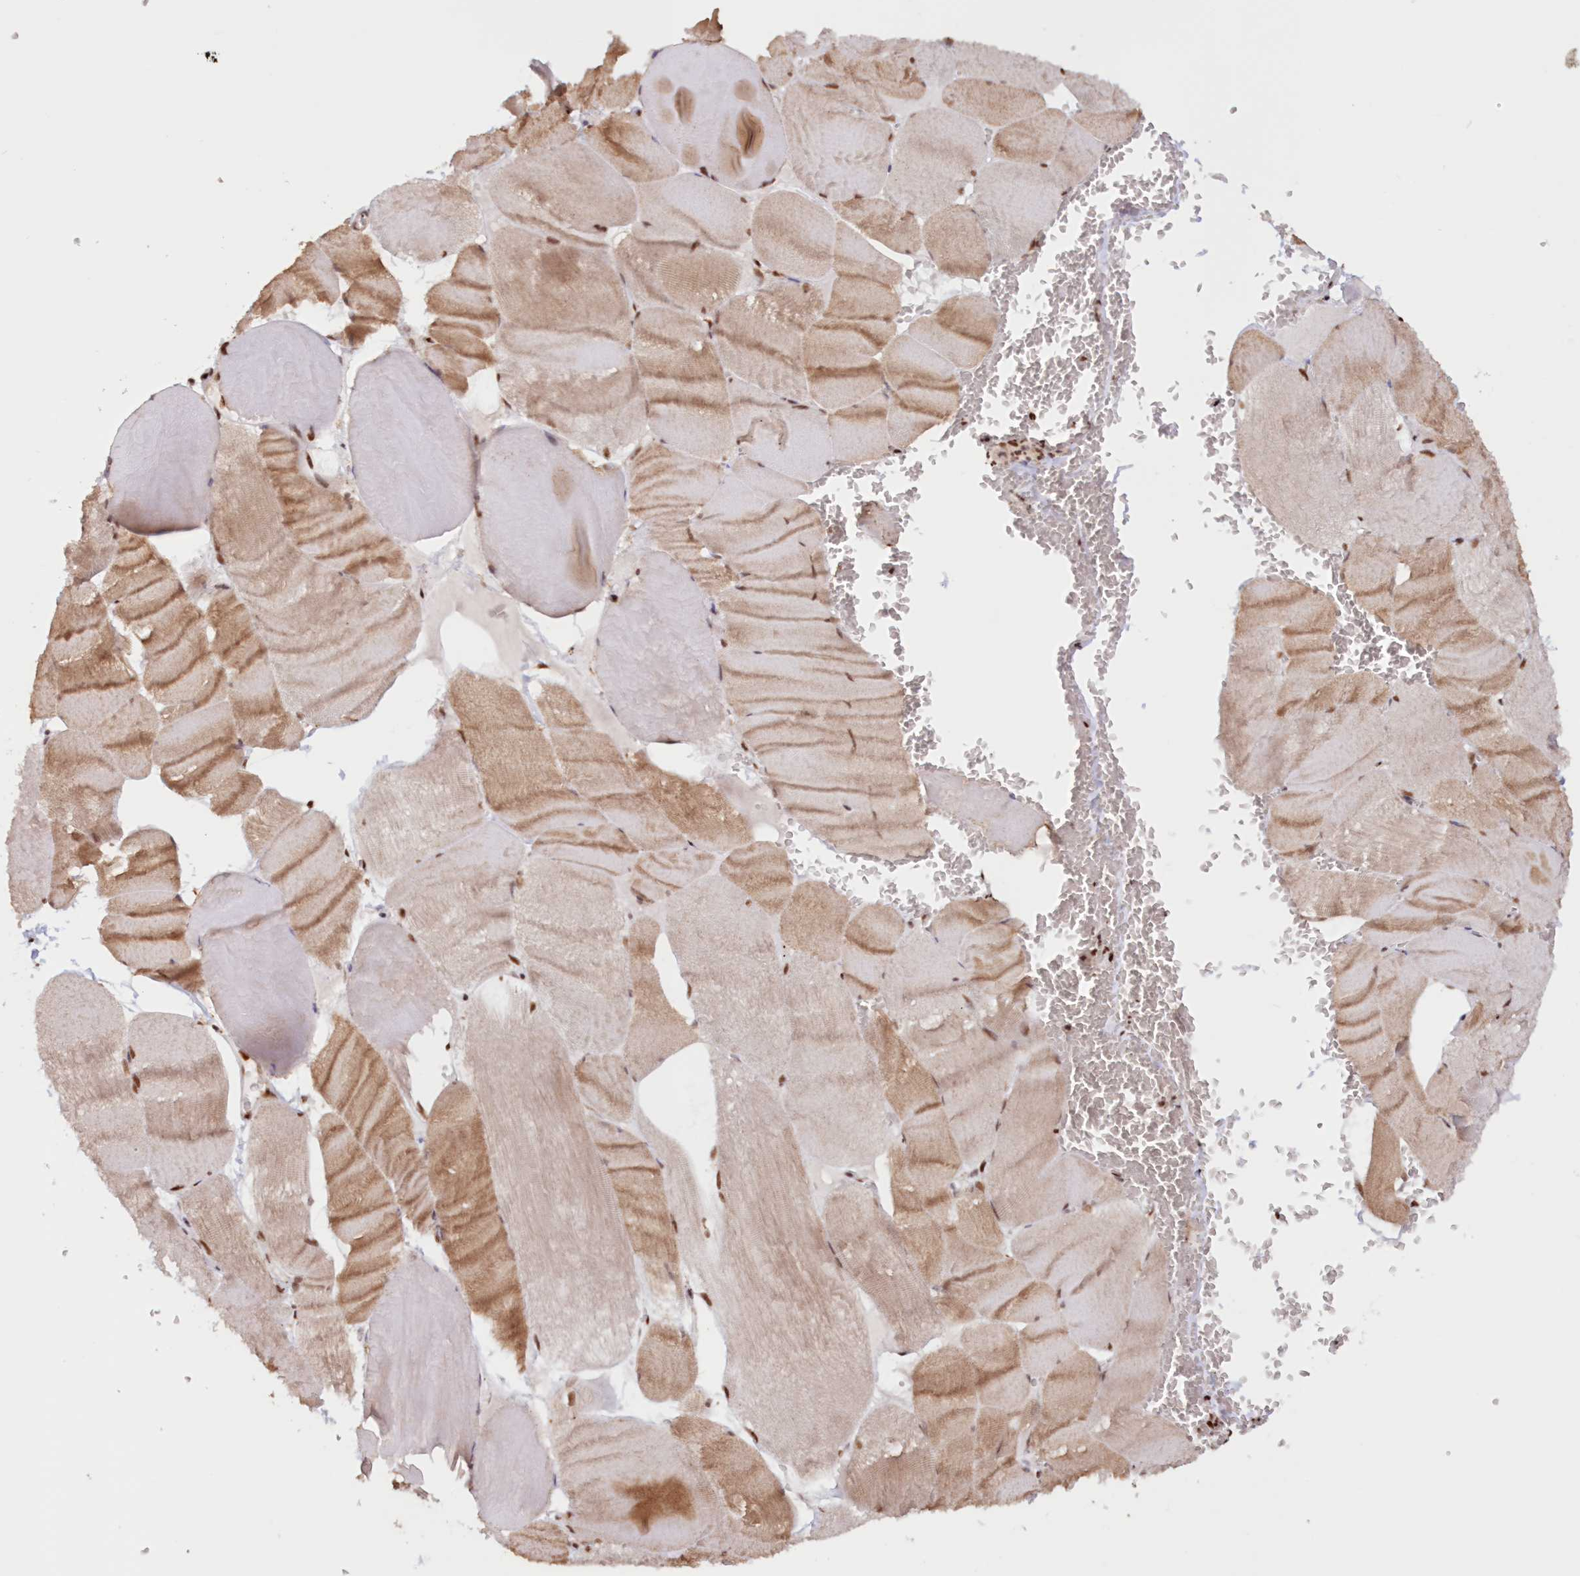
{"staining": {"intensity": "moderate", "quantity": ">75%", "location": "cytoplasmic/membranous,nuclear"}, "tissue": "skeletal muscle", "cell_type": "Myocytes", "image_type": "normal", "snomed": [{"axis": "morphology", "description": "Normal tissue, NOS"}, {"axis": "morphology", "description": "Basal cell carcinoma"}, {"axis": "topography", "description": "Skeletal muscle"}], "caption": "Immunohistochemical staining of unremarkable skeletal muscle exhibits moderate cytoplasmic/membranous,nuclear protein expression in approximately >75% of myocytes. (DAB IHC with brightfield microscopy, high magnification).", "gene": "POLR2B", "patient": {"sex": "female", "age": 64}}